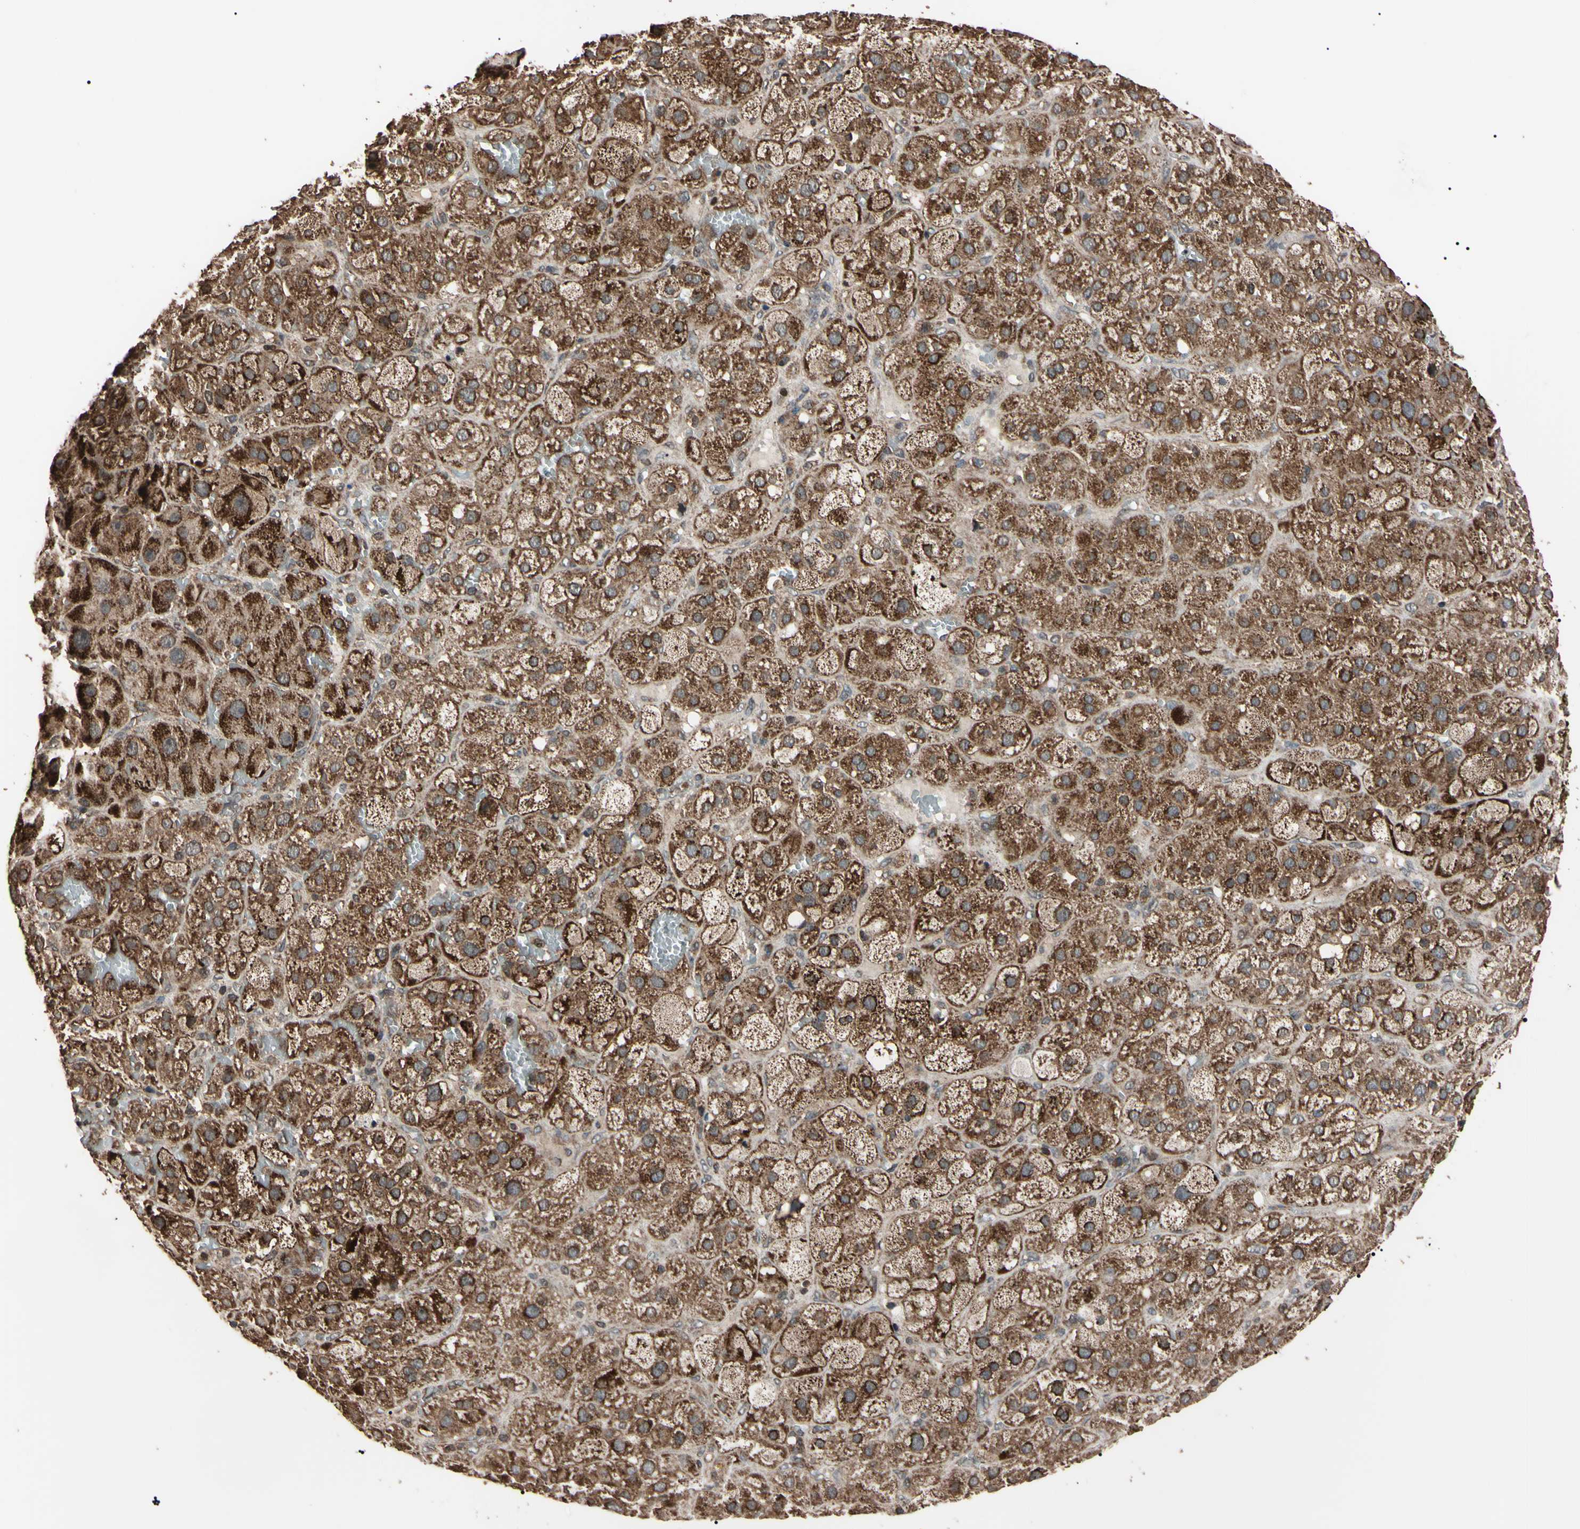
{"staining": {"intensity": "strong", "quantity": "<25%", "location": "cytoplasmic/membranous"}, "tissue": "adrenal gland", "cell_type": "Glandular cells", "image_type": "normal", "snomed": [{"axis": "morphology", "description": "Normal tissue, NOS"}, {"axis": "topography", "description": "Adrenal gland"}], "caption": "Immunohistochemical staining of normal human adrenal gland shows <25% levels of strong cytoplasmic/membranous protein staining in approximately <25% of glandular cells. The staining was performed using DAB, with brown indicating positive protein expression. Nuclei are stained blue with hematoxylin.", "gene": "TNFRSF1A", "patient": {"sex": "female", "age": 47}}